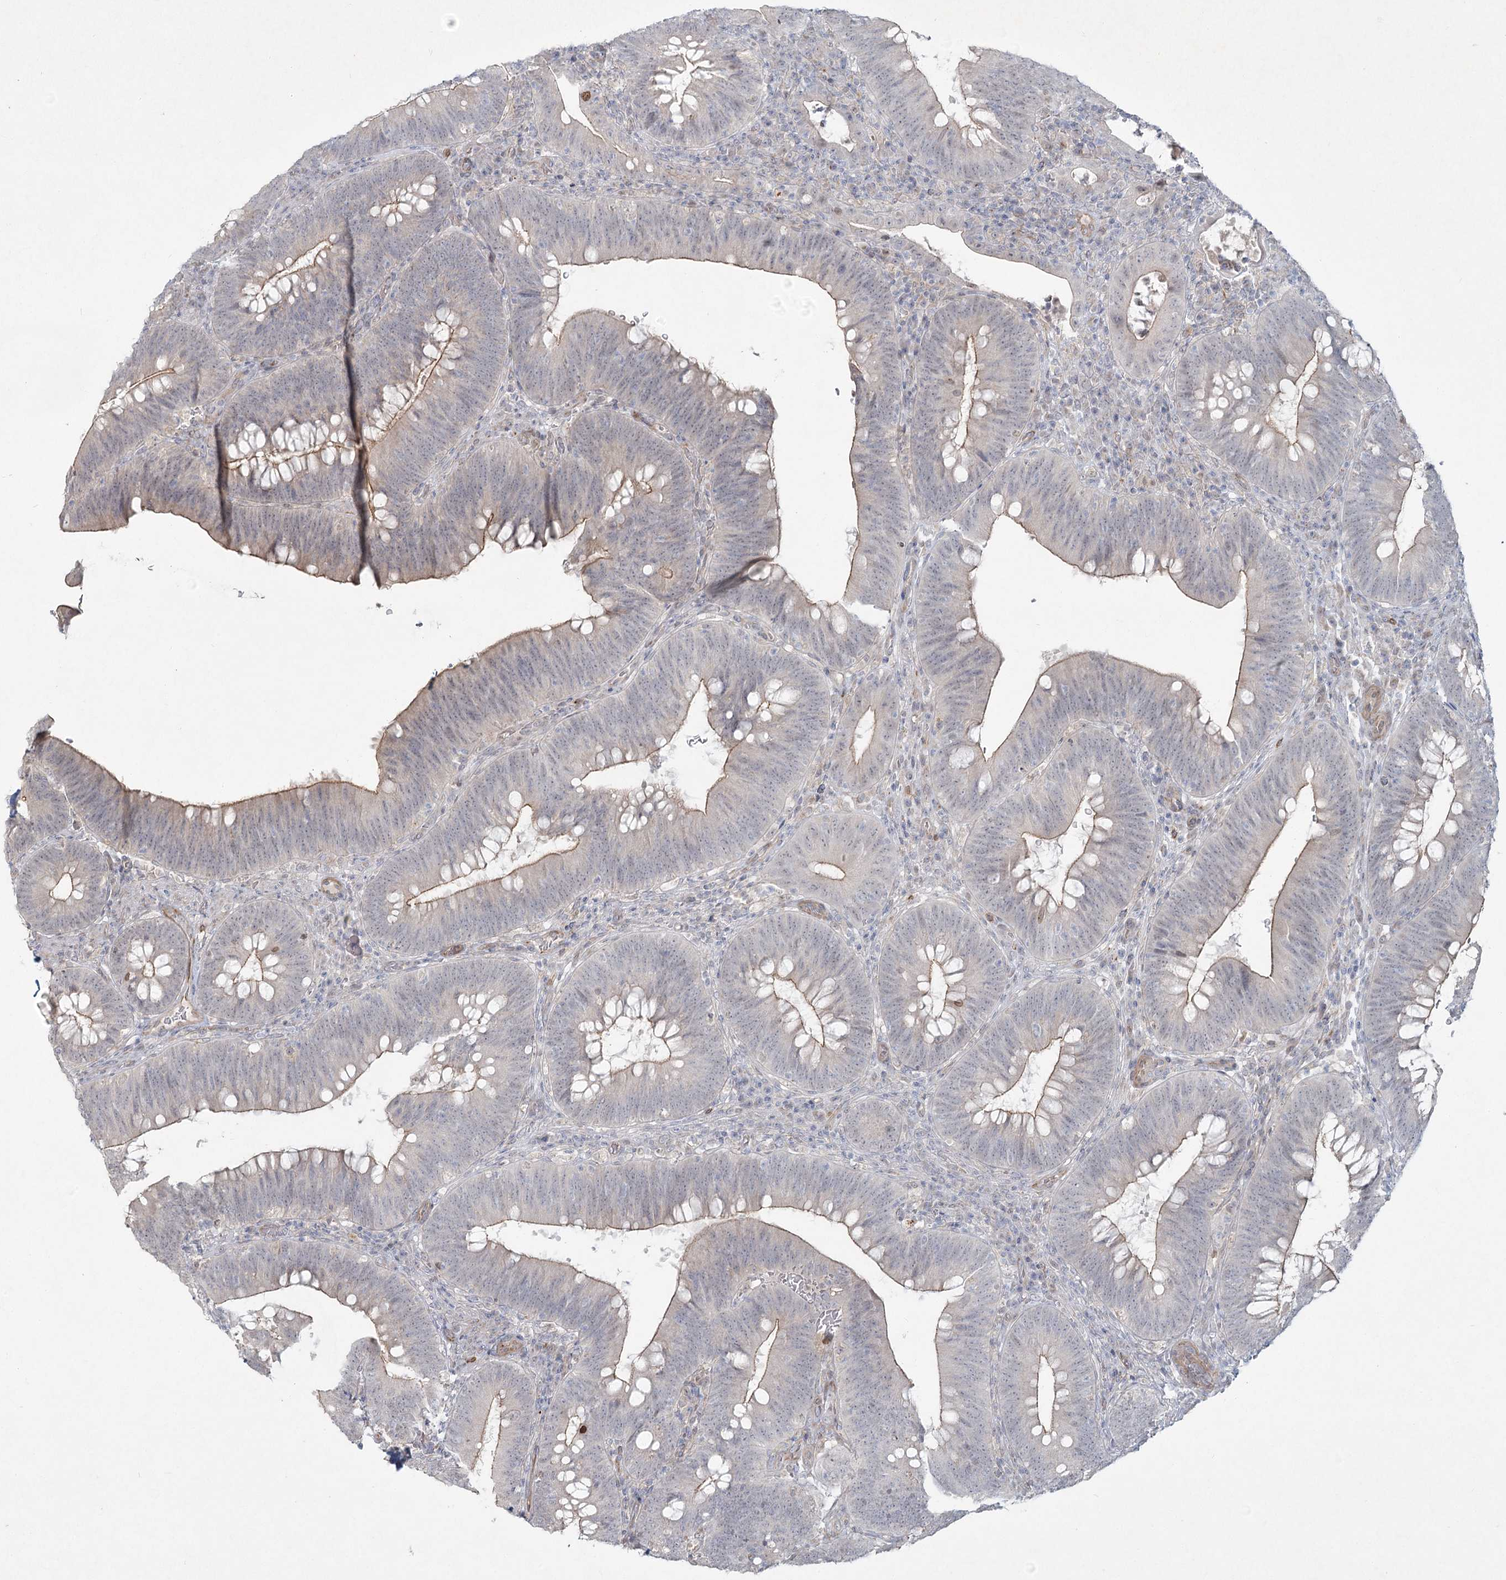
{"staining": {"intensity": "weak", "quantity": "25%-75%", "location": "cytoplasmic/membranous"}, "tissue": "colorectal cancer", "cell_type": "Tumor cells", "image_type": "cancer", "snomed": [{"axis": "morphology", "description": "Normal tissue, NOS"}, {"axis": "topography", "description": "Colon"}], "caption": "Tumor cells exhibit low levels of weak cytoplasmic/membranous expression in approximately 25%-75% of cells in colorectal cancer.", "gene": "LRP2BP", "patient": {"sex": "female", "age": 82}}